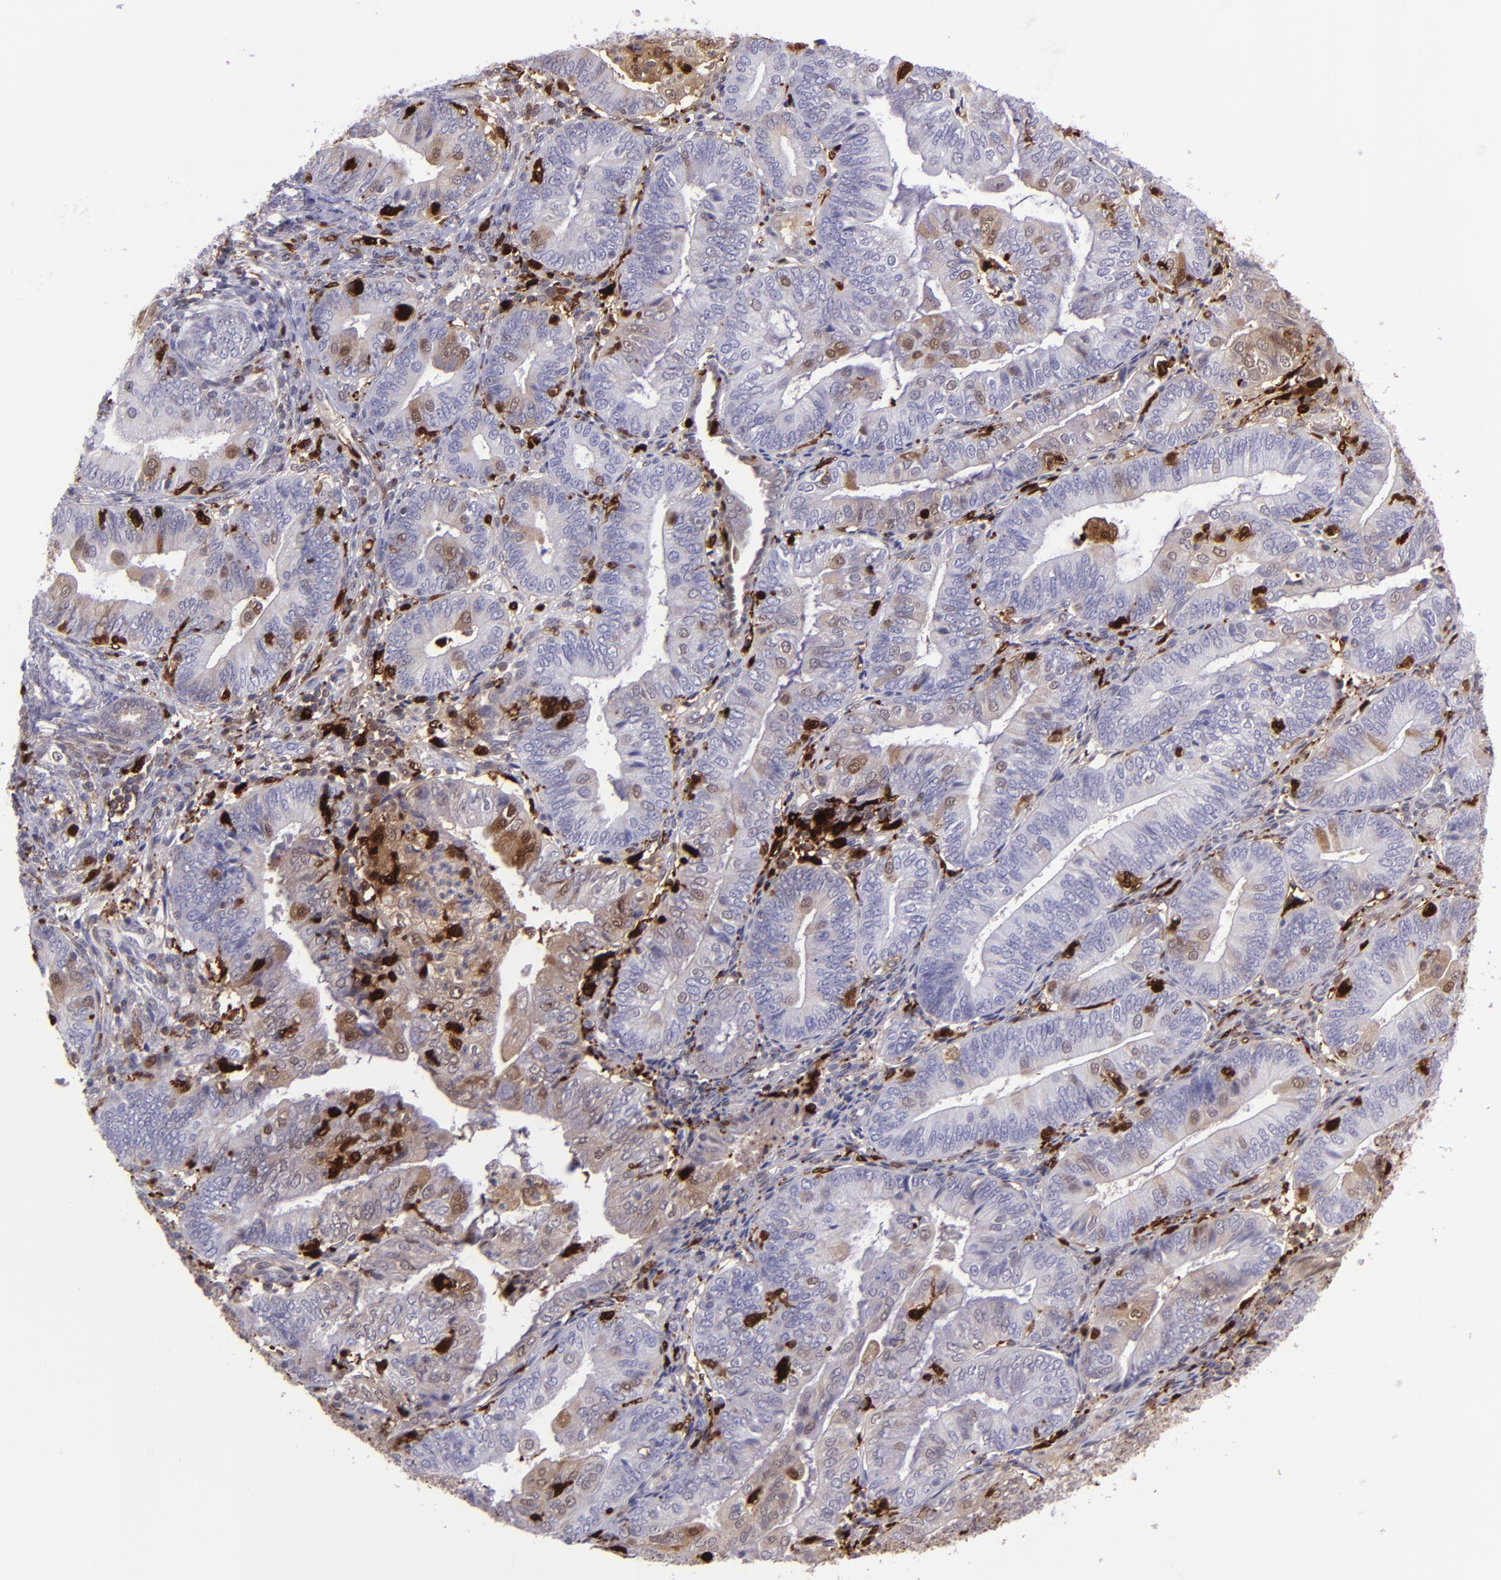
{"staining": {"intensity": "weak", "quantity": "<25%", "location": "cytoplasmic/membranous,nuclear"}, "tissue": "endometrial cancer", "cell_type": "Tumor cells", "image_type": "cancer", "snomed": [{"axis": "morphology", "description": "Adenocarcinoma, NOS"}, {"axis": "topography", "description": "Endometrium"}], "caption": "Immunohistochemistry (IHC) of human endometrial adenocarcinoma demonstrates no staining in tumor cells. The staining was performed using DAB to visualize the protein expression in brown, while the nuclei were stained in blue with hematoxylin (Magnification: 20x).", "gene": "TYMP", "patient": {"sex": "female", "age": 55}}